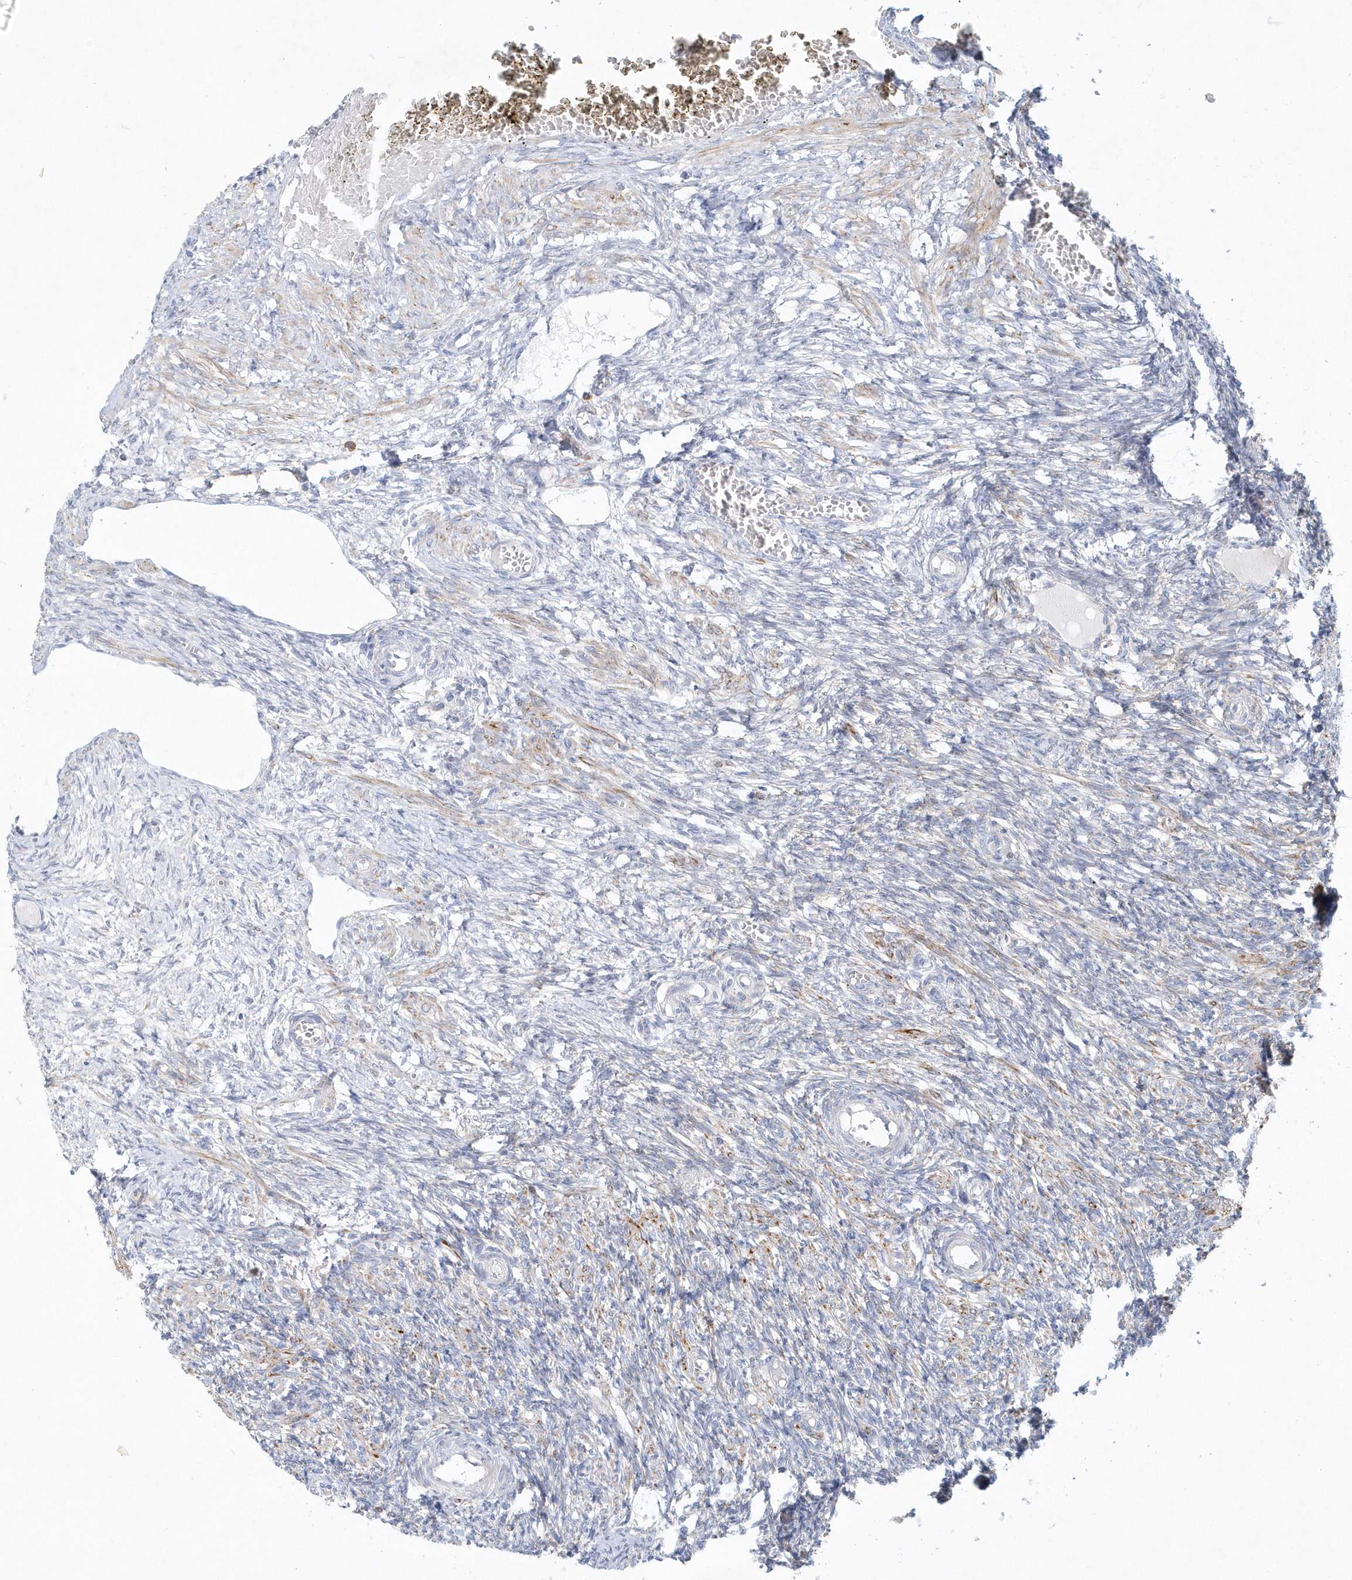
{"staining": {"intensity": "negative", "quantity": "none", "location": "none"}, "tissue": "ovary", "cell_type": "Ovarian stroma cells", "image_type": "normal", "snomed": [{"axis": "morphology", "description": "Normal tissue, NOS"}, {"axis": "topography", "description": "Ovary"}], "caption": "This is a photomicrograph of immunohistochemistry staining of normal ovary, which shows no staining in ovarian stroma cells.", "gene": "DNAH1", "patient": {"sex": "female", "age": 27}}